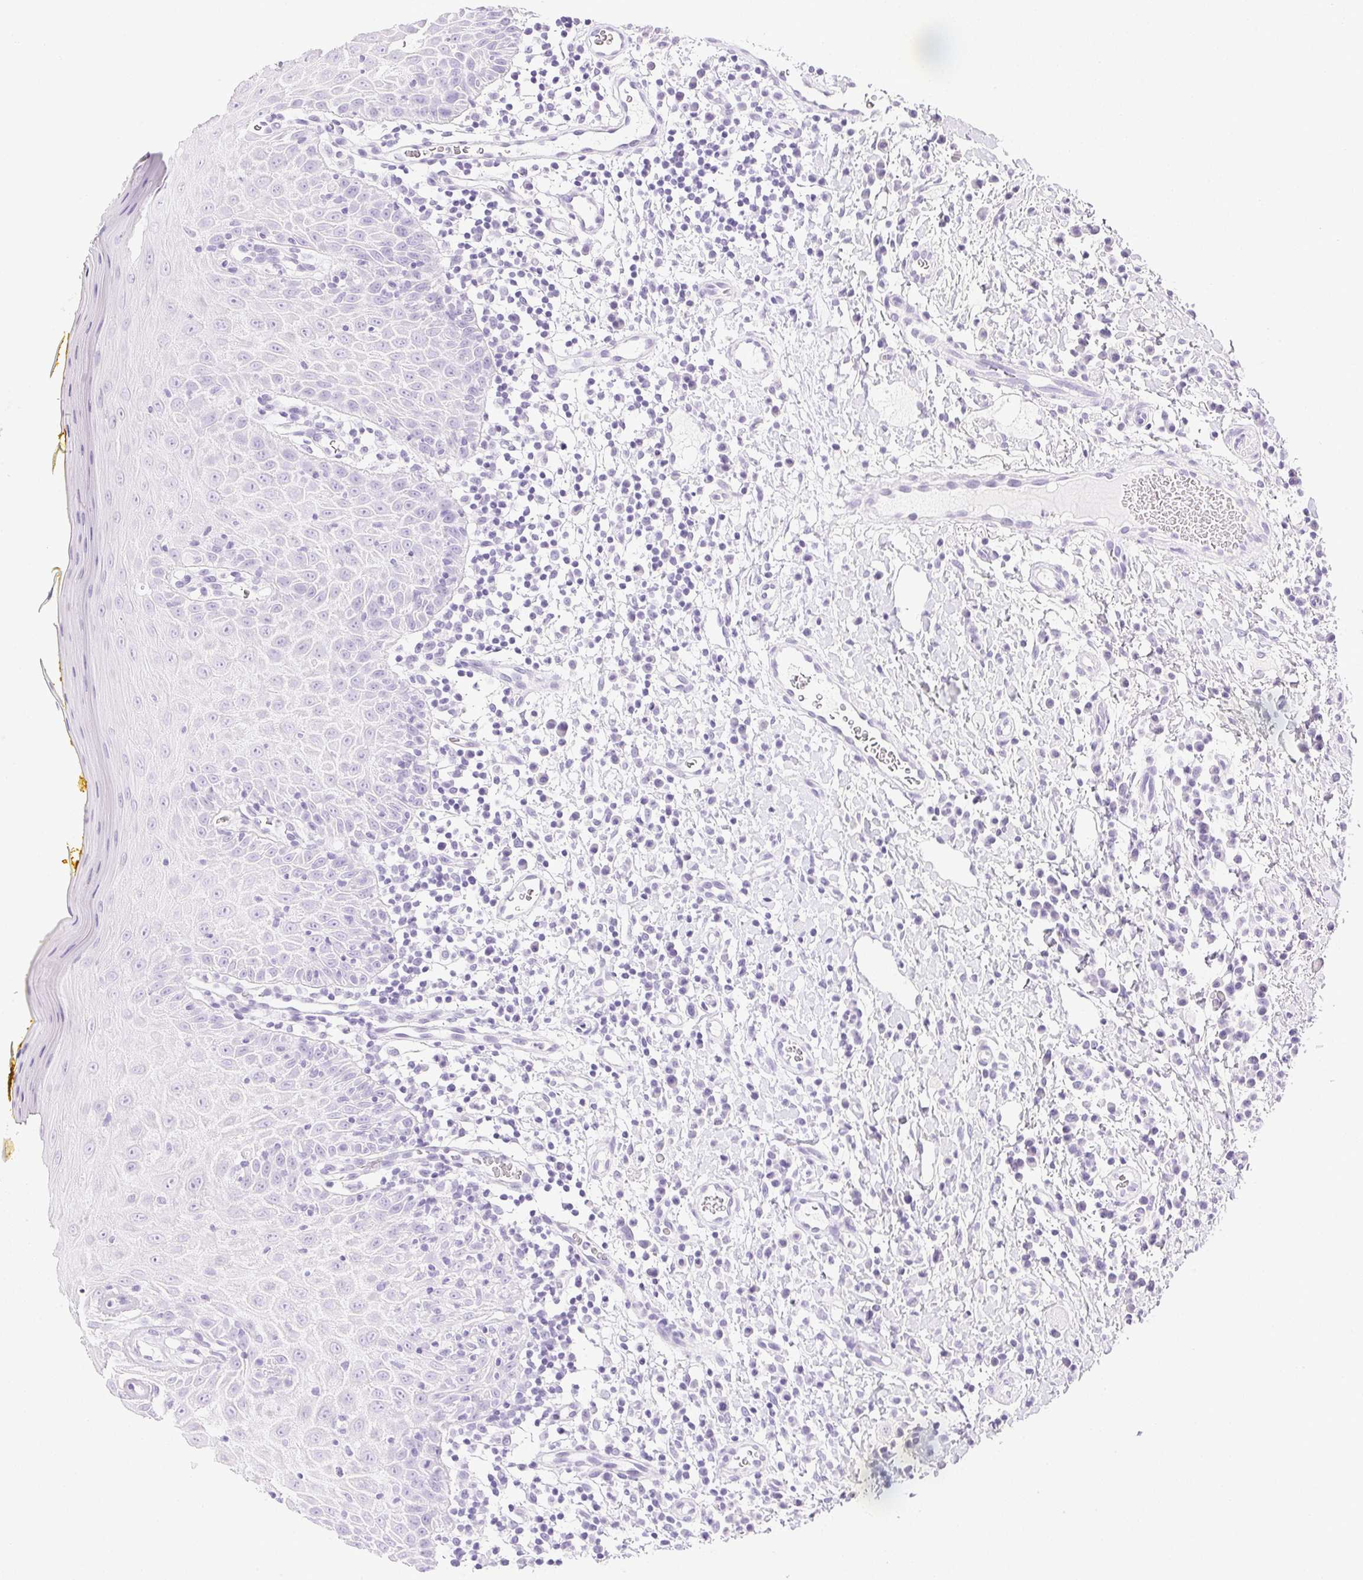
{"staining": {"intensity": "negative", "quantity": "none", "location": "none"}, "tissue": "oral mucosa", "cell_type": "Squamous epithelial cells", "image_type": "normal", "snomed": [{"axis": "morphology", "description": "Normal tissue, NOS"}, {"axis": "topography", "description": "Oral tissue"}, {"axis": "topography", "description": "Tounge, NOS"}], "caption": "A high-resolution histopathology image shows immunohistochemistry (IHC) staining of benign oral mucosa, which reveals no significant expression in squamous epithelial cells.", "gene": "CPB1", "patient": {"sex": "female", "age": 58}}